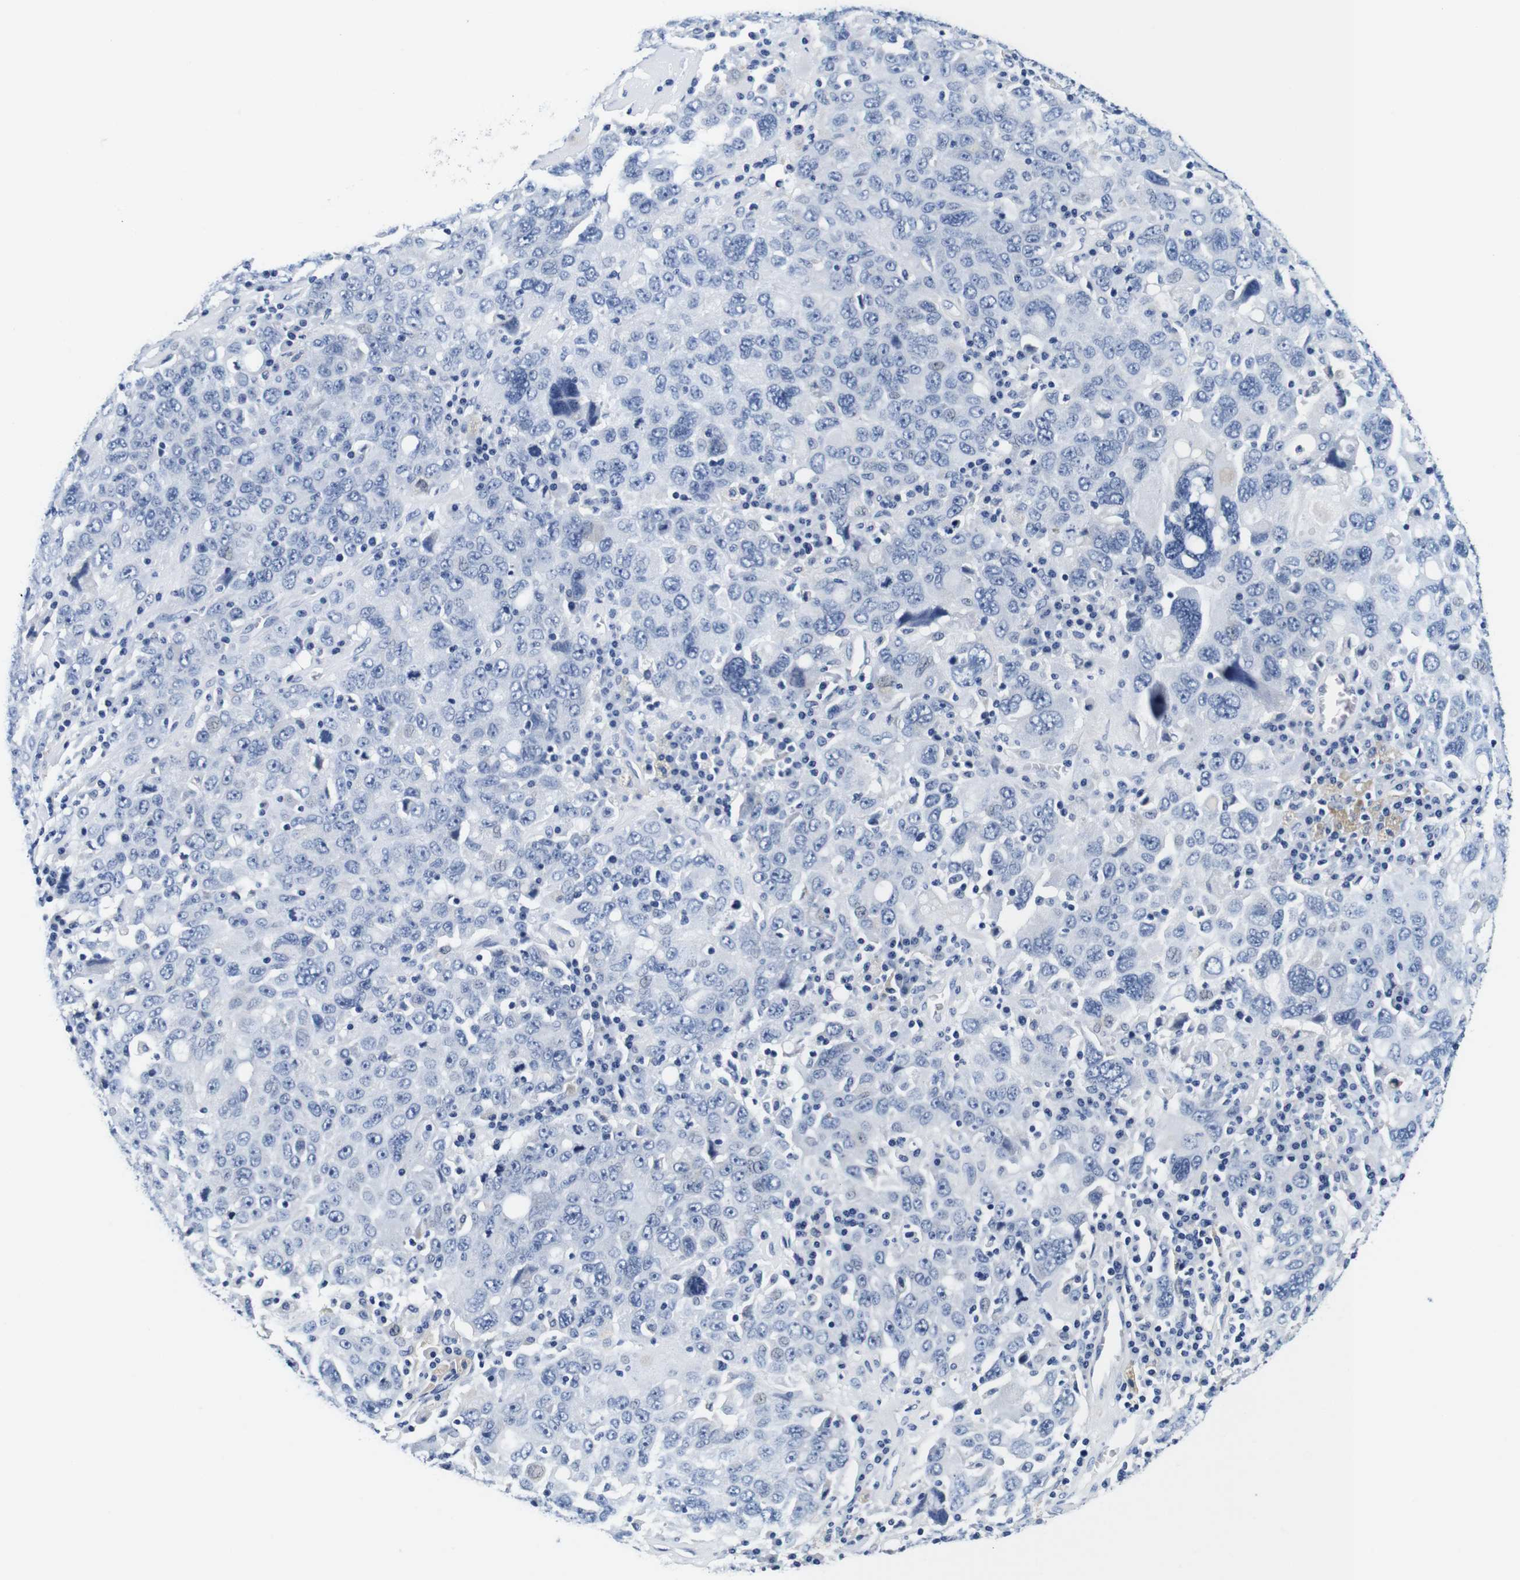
{"staining": {"intensity": "negative", "quantity": "none", "location": "none"}, "tissue": "ovarian cancer", "cell_type": "Tumor cells", "image_type": "cancer", "snomed": [{"axis": "morphology", "description": "Carcinoma, endometroid"}, {"axis": "topography", "description": "Ovary"}], "caption": "This is a photomicrograph of IHC staining of ovarian cancer (endometroid carcinoma), which shows no staining in tumor cells. The staining is performed using DAB (3,3'-diaminobenzidine) brown chromogen with nuclei counter-stained in using hematoxylin.", "gene": "GP1BA", "patient": {"sex": "female", "age": 62}}